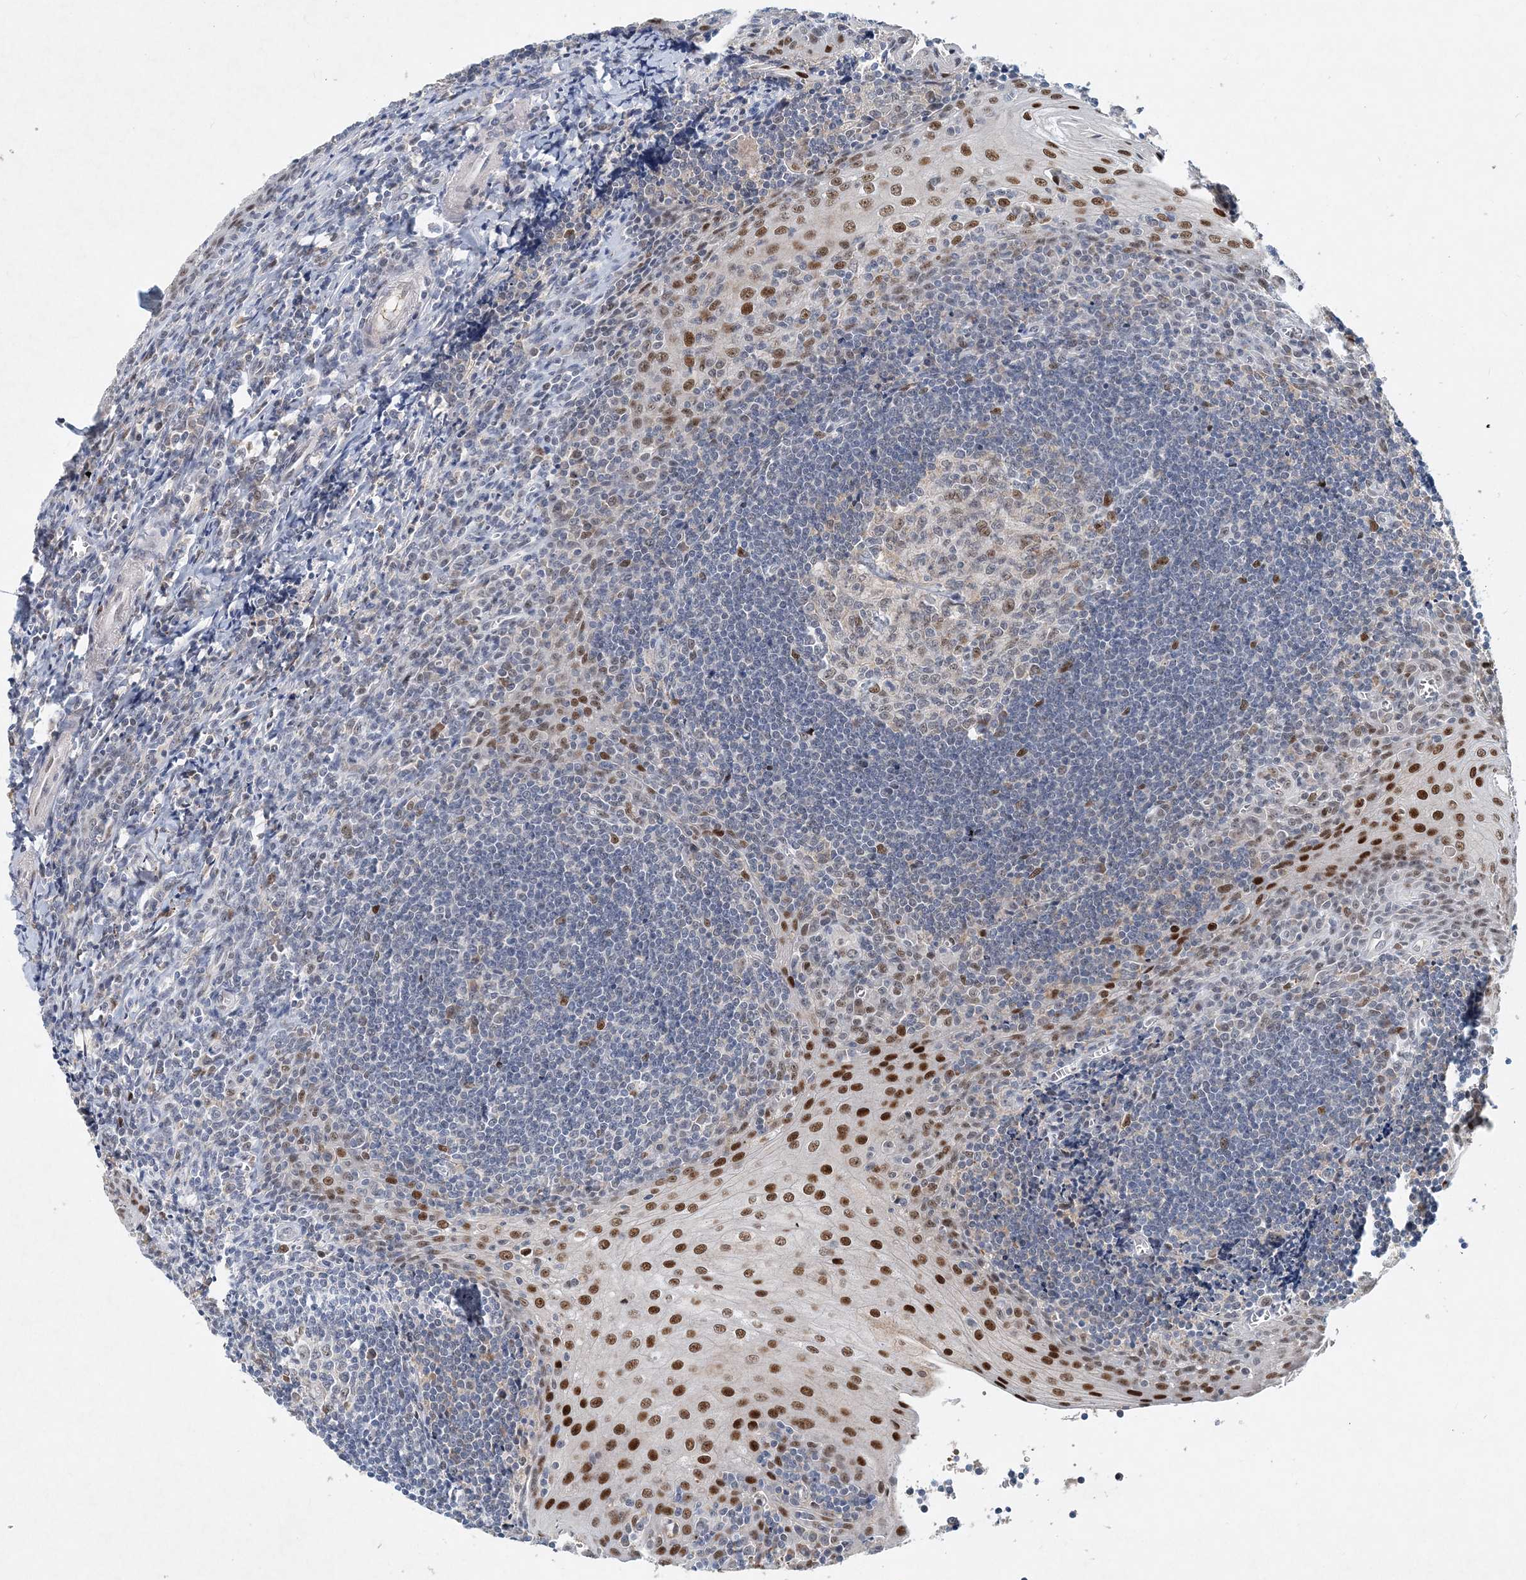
{"staining": {"intensity": "moderate", "quantity": "<25%", "location": "nuclear"}, "tissue": "tonsil", "cell_type": "Germinal center cells", "image_type": "normal", "snomed": [{"axis": "morphology", "description": "Normal tissue, NOS"}, {"axis": "topography", "description": "Tonsil"}], "caption": "Immunohistochemical staining of benign tonsil demonstrates moderate nuclear protein positivity in approximately <25% of germinal center cells.", "gene": "KPNA4", "patient": {"sex": "male", "age": 27}}